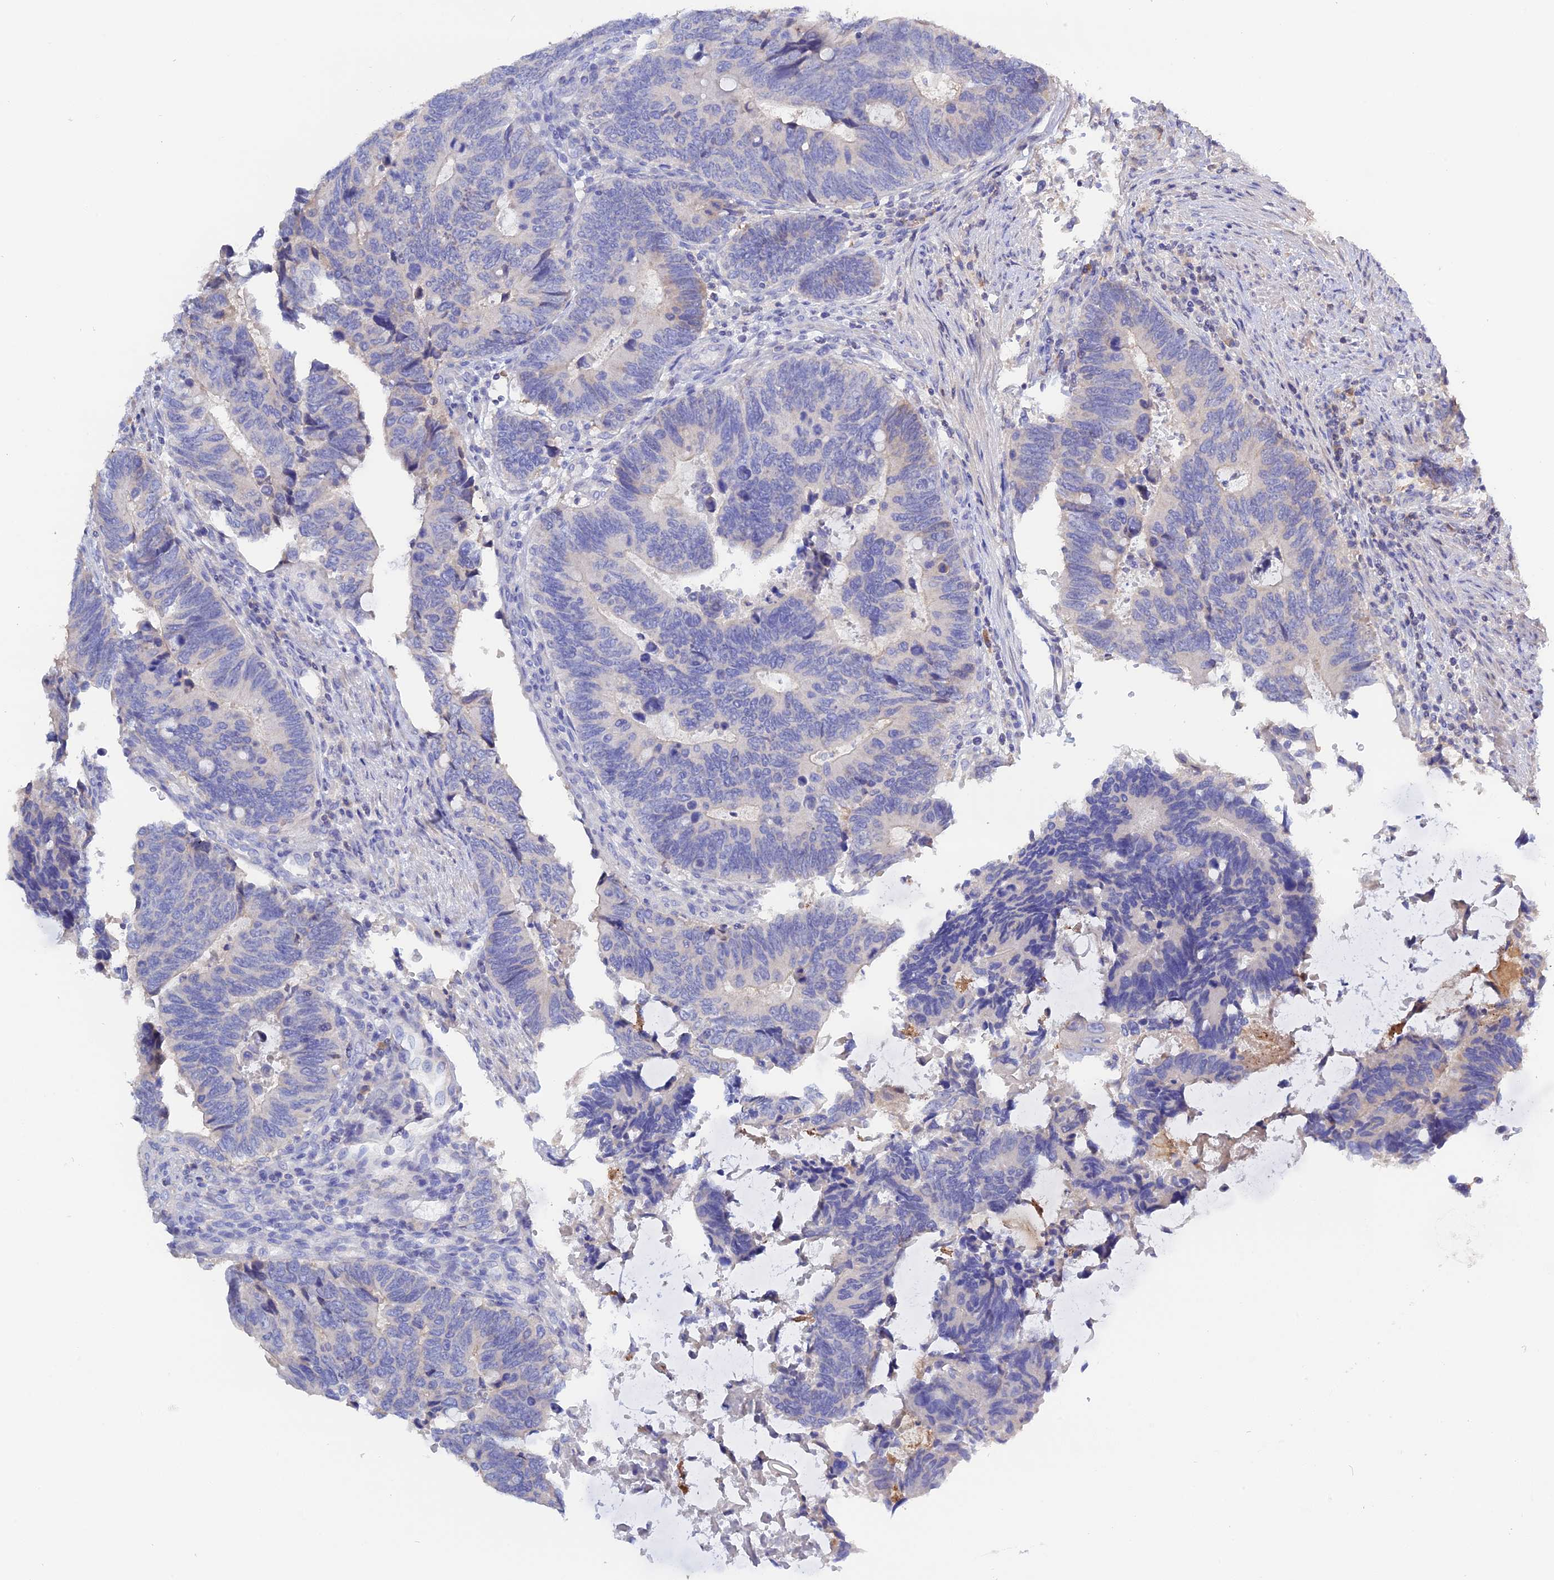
{"staining": {"intensity": "negative", "quantity": "none", "location": "none"}, "tissue": "colorectal cancer", "cell_type": "Tumor cells", "image_type": "cancer", "snomed": [{"axis": "morphology", "description": "Adenocarcinoma, NOS"}, {"axis": "topography", "description": "Colon"}], "caption": "Tumor cells are negative for brown protein staining in colorectal adenocarcinoma.", "gene": "ADGRA1", "patient": {"sex": "male", "age": 87}}